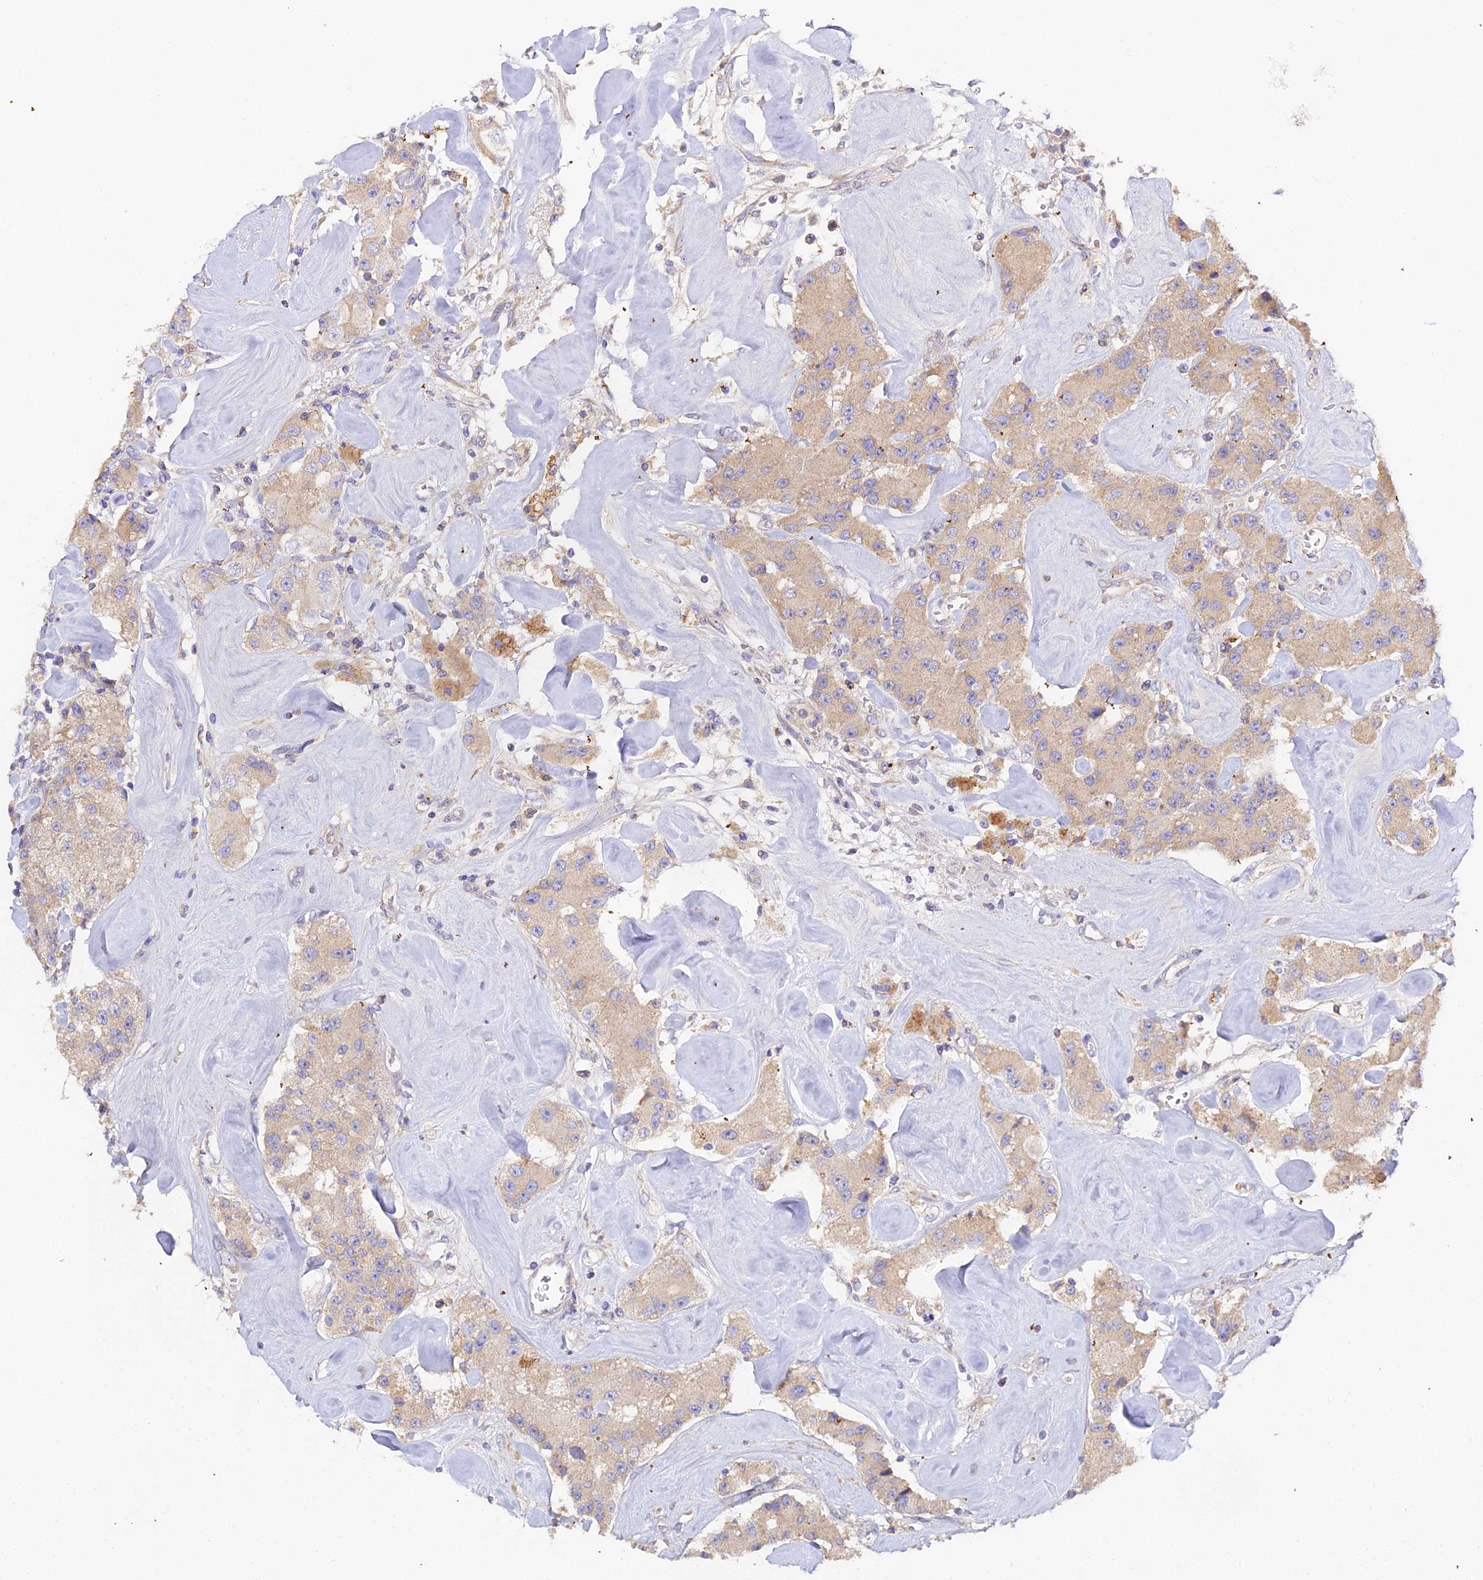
{"staining": {"intensity": "moderate", "quantity": ">75%", "location": "cytoplasmic/membranous"}, "tissue": "carcinoid", "cell_type": "Tumor cells", "image_type": "cancer", "snomed": [{"axis": "morphology", "description": "Carcinoid, malignant, NOS"}, {"axis": "topography", "description": "Pancreas"}], "caption": "Immunohistochemistry (DAB (3,3'-diaminobenzidine)) staining of human carcinoid demonstrates moderate cytoplasmic/membranous protein positivity in about >75% of tumor cells.", "gene": "SCX", "patient": {"sex": "male", "age": 41}}